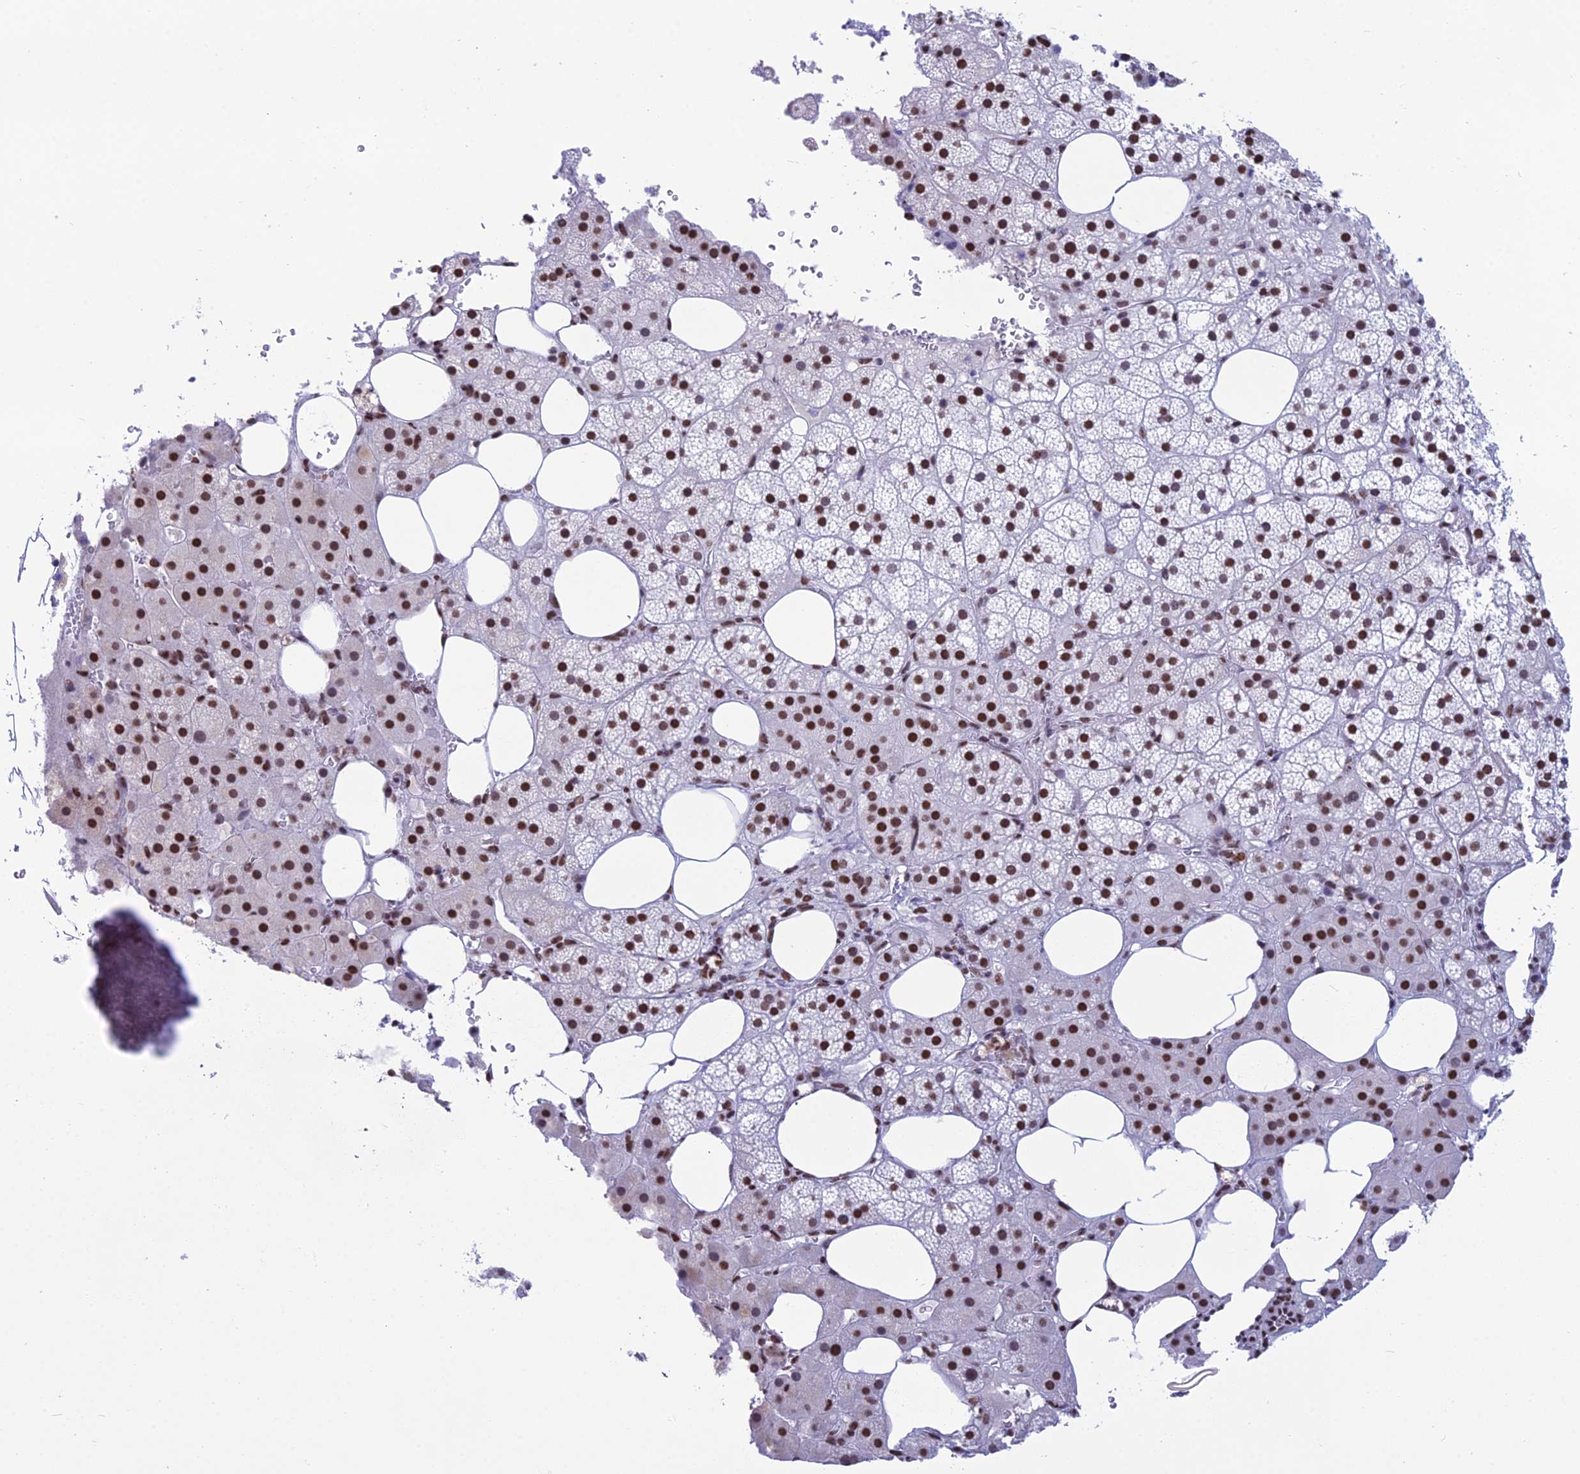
{"staining": {"intensity": "strong", "quantity": ">75%", "location": "nuclear"}, "tissue": "adrenal gland", "cell_type": "Glandular cells", "image_type": "normal", "snomed": [{"axis": "morphology", "description": "Normal tissue, NOS"}, {"axis": "topography", "description": "Adrenal gland"}], "caption": "This is a photomicrograph of immunohistochemistry staining of unremarkable adrenal gland, which shows strong expression in the nuclear of glandular cells.", "gene": "PRAMEF12", "patient": {"sex": "female", "age": 59}}